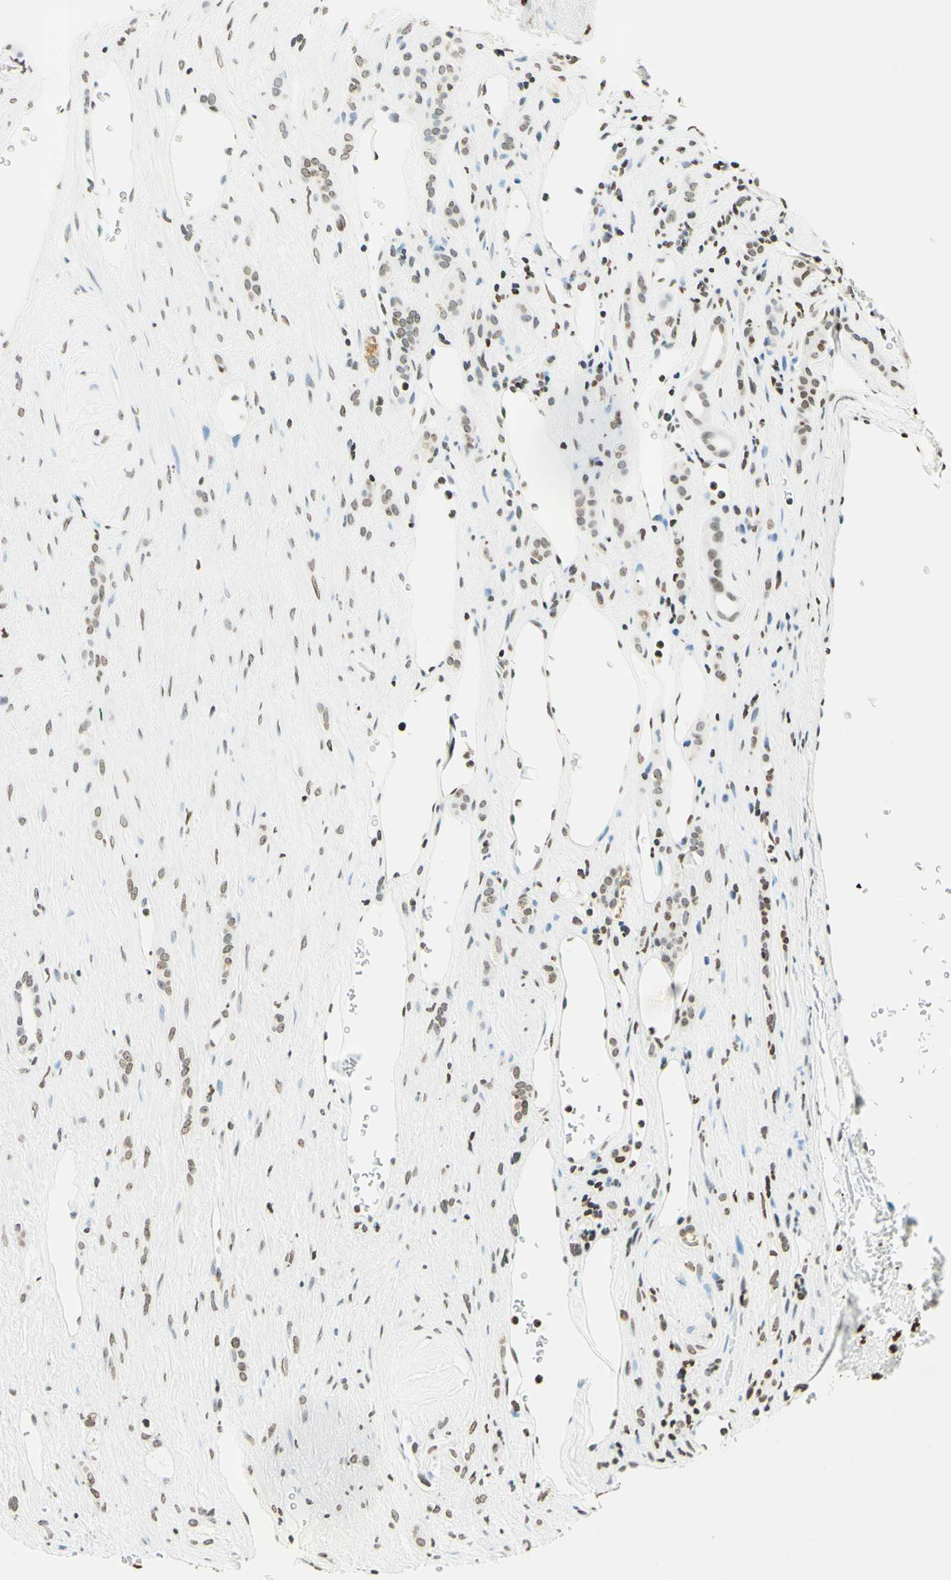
{"staining": {"intensity": "moderate", "quantity": "25%-75%", "location": "nuclear"}, "tissue": "renal cancer", "cell_type": "Tumor cells", "image_type": "cancer", "snomed": [{"axis": "morphology", "description": "Adenocarcinoma, NOS"}, {"axis": "topography", "description": "Kidney"}], "caption": "The image reveals immunohistochemical staining of renal cancer (adenocarcinoma). There is moderate nuclear expression is present in about 25%-75% of tumor cells.", "gene": "MSH2", "patient": {"sex": "female", "age": 69}}